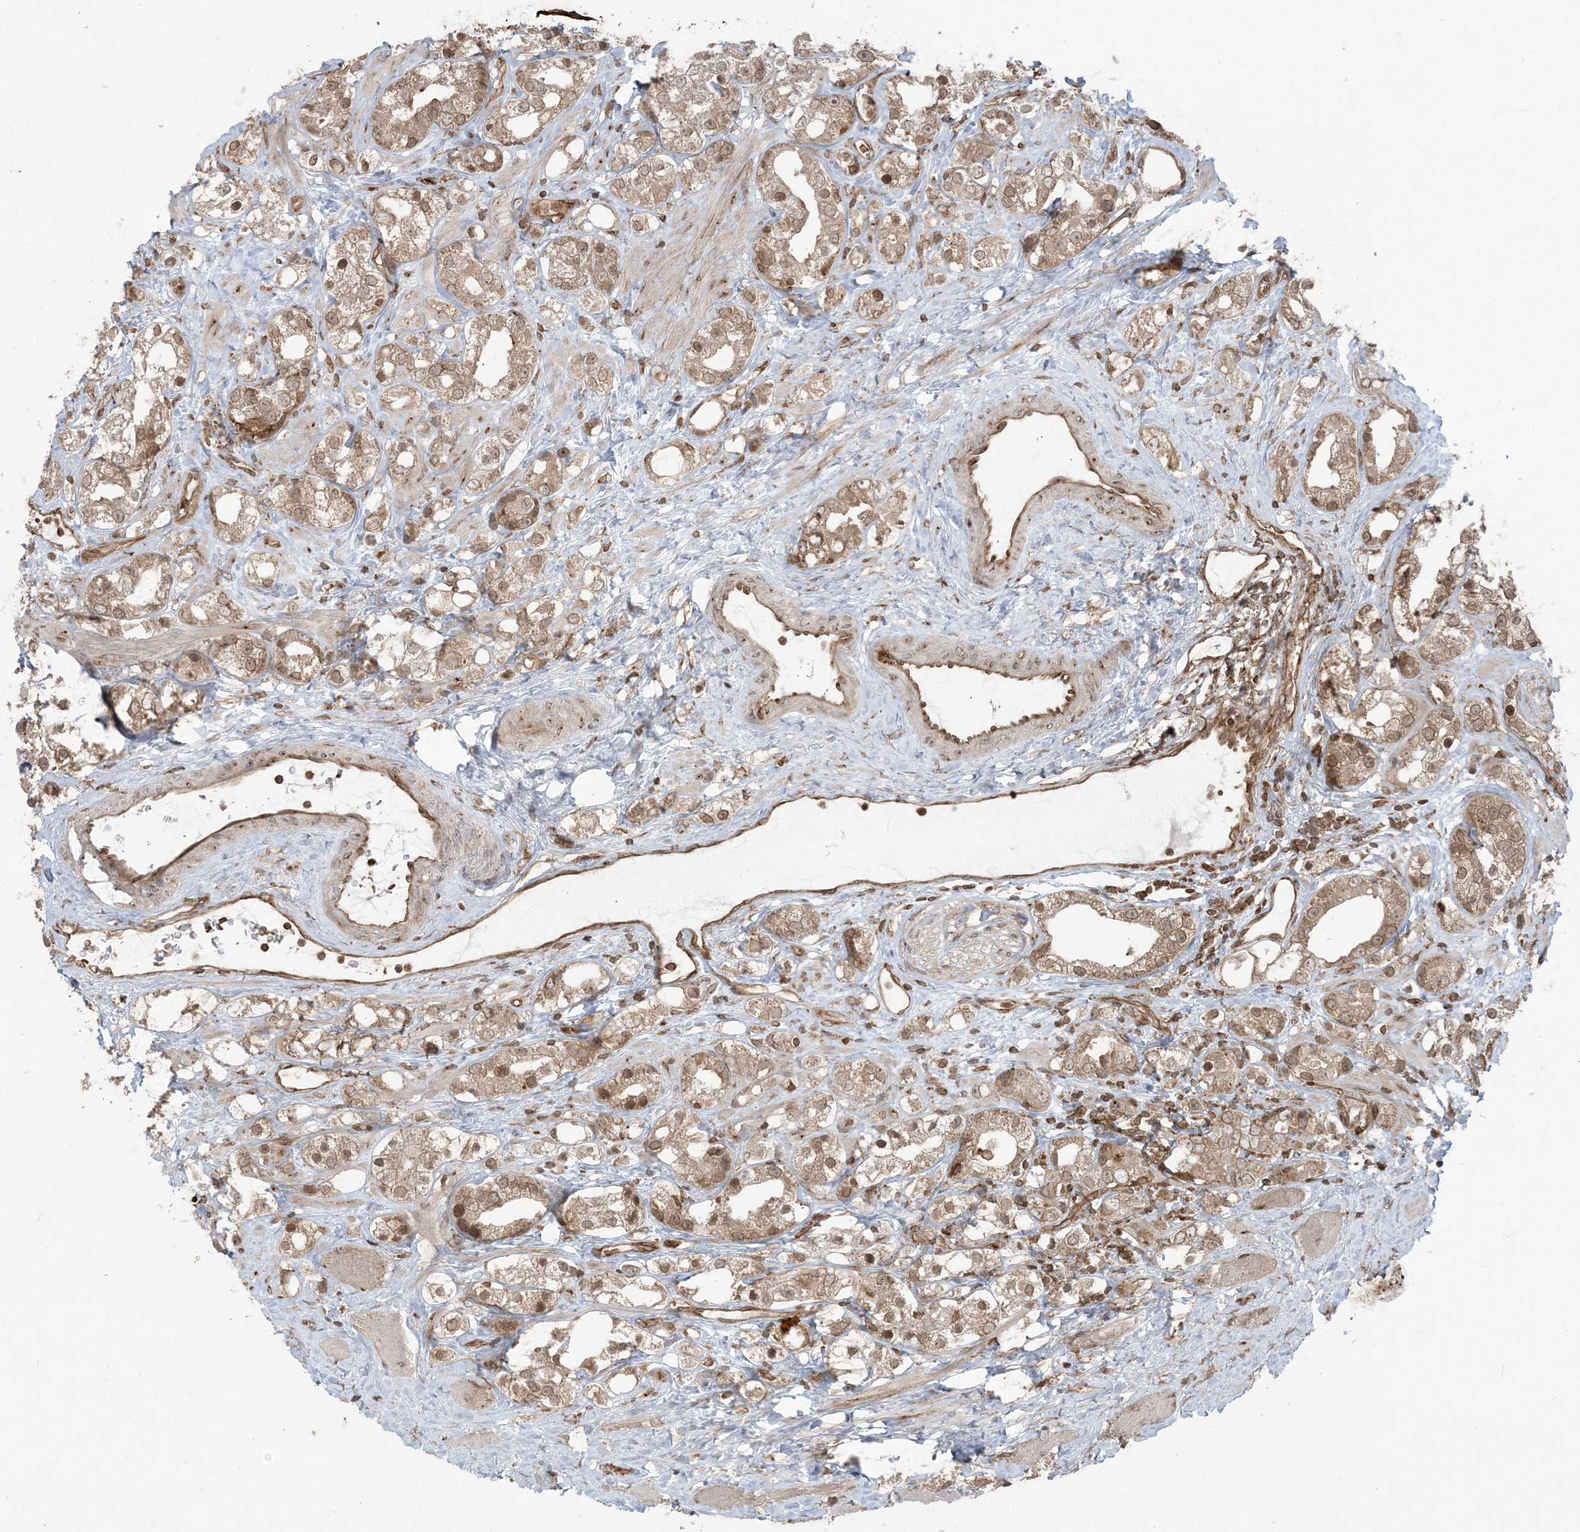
{"staining": {"intensity": "moderate", "quantity": ">75%", "location": "cytoplasmic/membranous,nuclear"}, "tissue": "prostate cancer", "cell_type": "Tumor cells", "image_type": "cancer", "snomed": [{"axis": "morphology", "description": "Adenocarcinoma, NOS"}, {"axis": "topography", "description": "Prostate"}], "caption": "High-power microscopy captured an immunohistochemistry (IHC) micrograph of adenocarcinoma (prostate), revealing moderate cytoplasmic/membranous and nuclear positivity in about >75% of tumor cells. The protein is shown in brown color, while the nuclei are stained blue.", "gene": "DDX19B", "patient": {"sex": "male", "age": 79}}